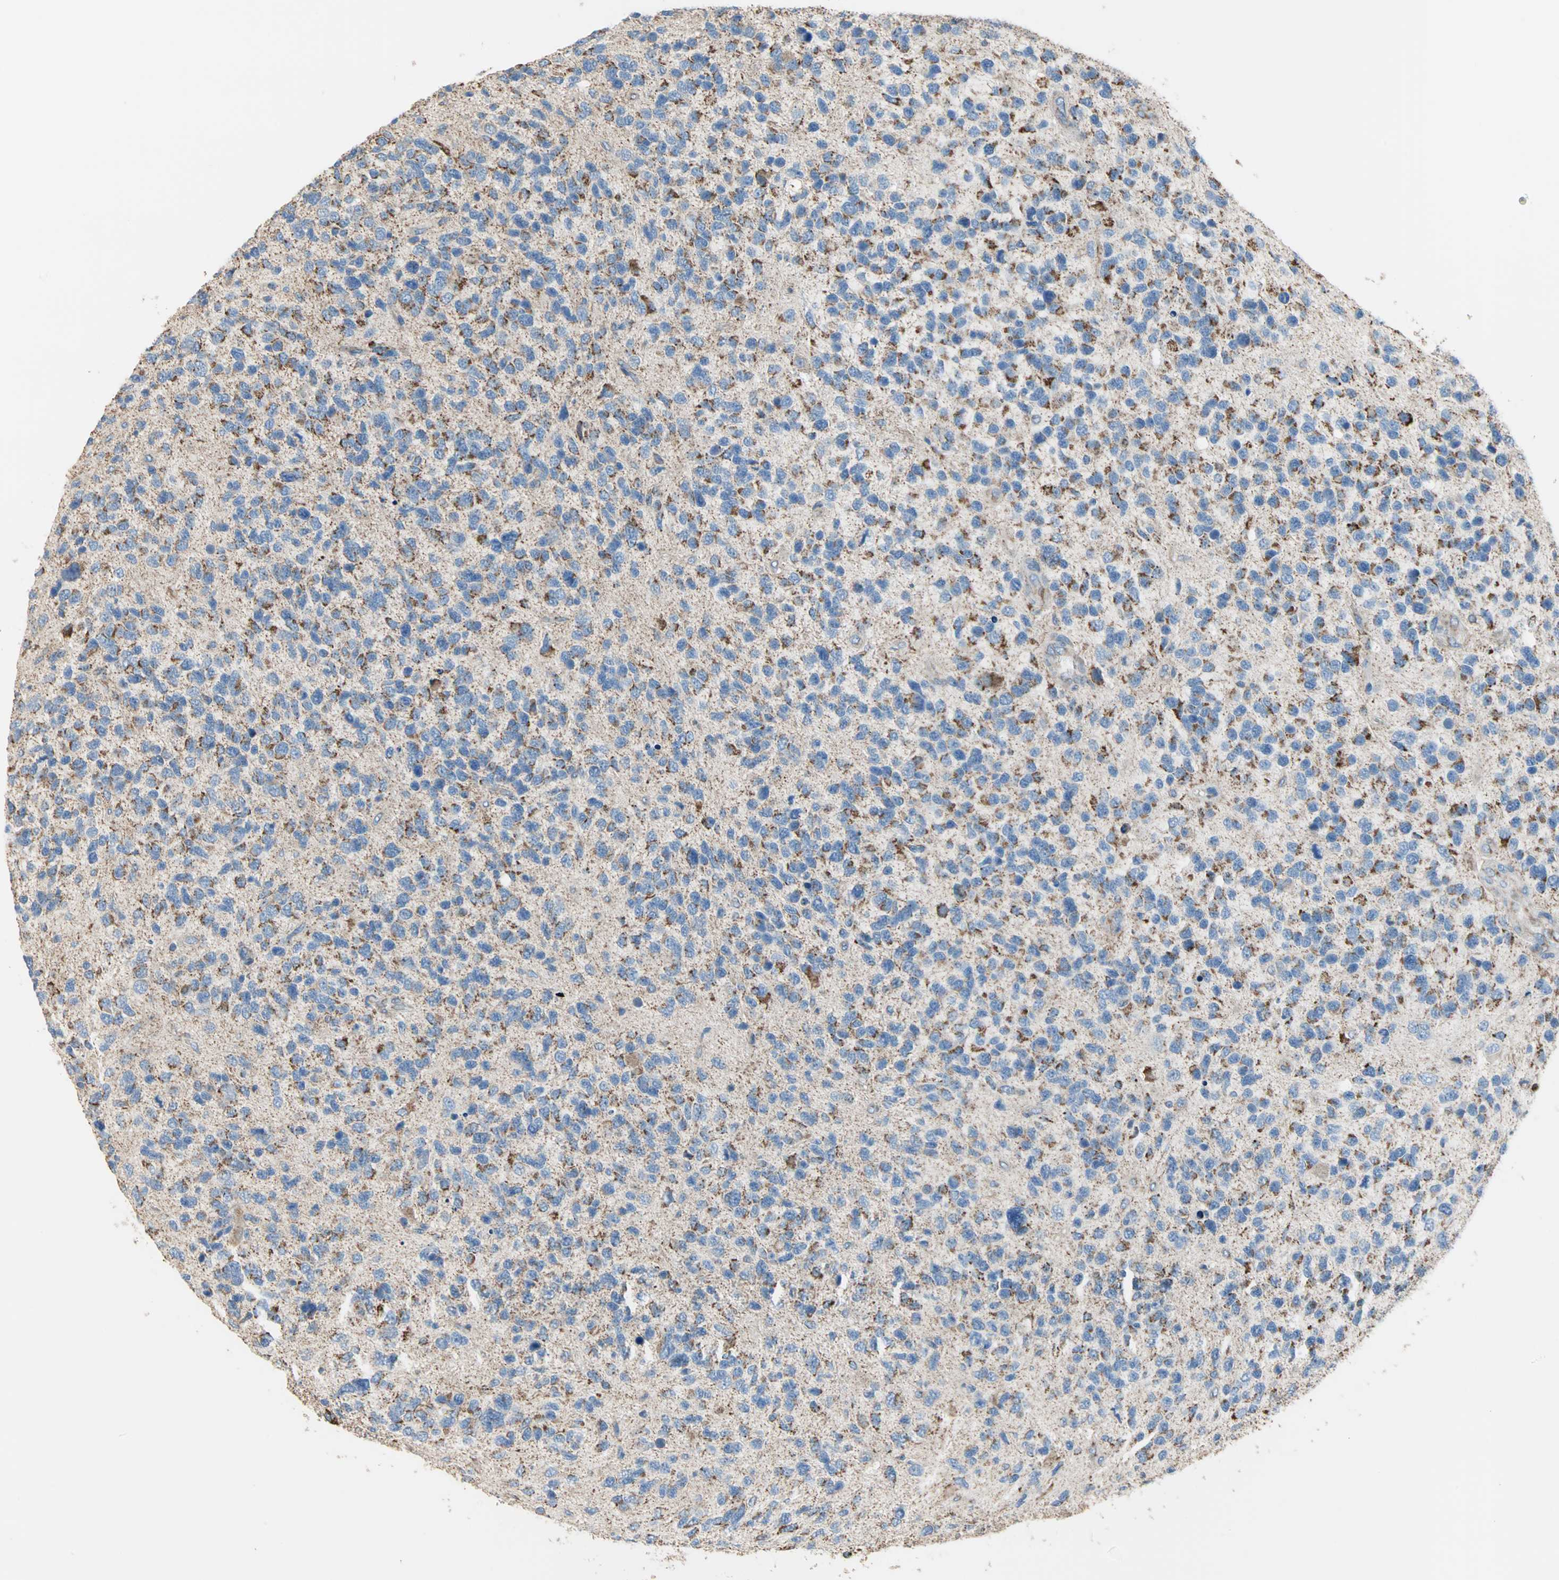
{"staining": {"intensity": "strong", "quantity": ">75%", "location": "cytoplasmic/membranous"}, "tissue": "glioma", "cell_type": "Tumor cells", "image_type": "cancer", "snomed": [{"axis": "morphology", "description": "Glioma, malignant, High grade"}, {"axis": "topography", "description": "Brain"}], "caption": "Strong cytoplasmic/membranous positivity is appreciated in about >75% of tumor cells in high-grade glioma (malignant). The protein is shown in brown color, while the nuclei are stained blue.", "gene": "TST", "patient": {"sex": "female", "age": 58}}